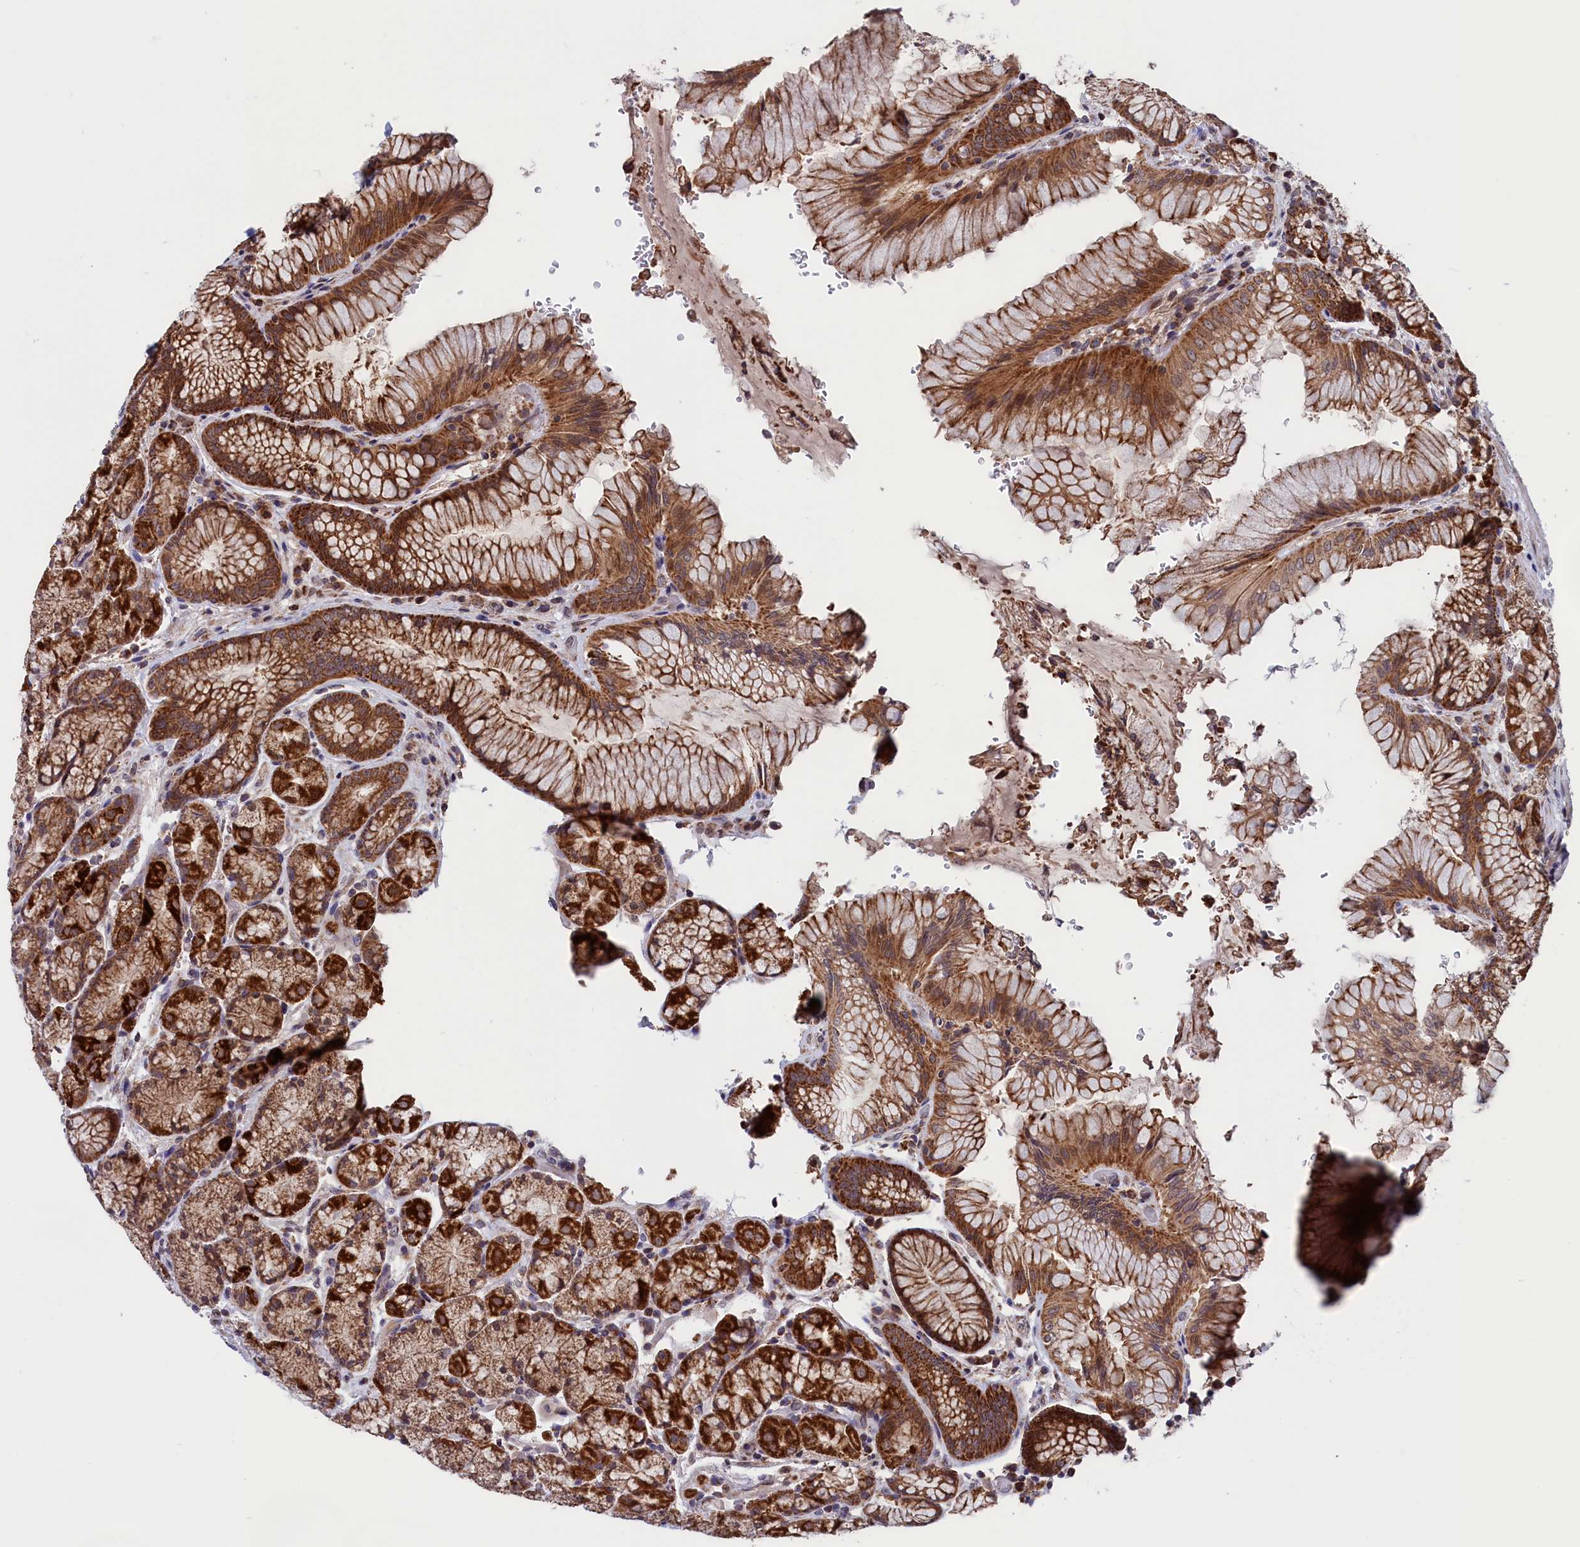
{"staining": {"intensity": "strong", "quantity": "25%-75%", "location": "cytoplasmic/membranous"}, "tissue": "stomach", "cell_type": "Glandular cells", "image_type": "normal", "snomed": [{"axis": "morphology", "description": "Normal tissue, NOS"}, {"axis": "topography", "description": "Stomach"}], "caption": "Stomach stained with IHC displays strong cytoplasmic/membranous staining in approximately 25%-75% of glandular cells. (brown staining indicates protein expression, while blue staining denotes nuclei).", "gene": "TIMM44", "patient": {"sex": "male", "age": 63}}